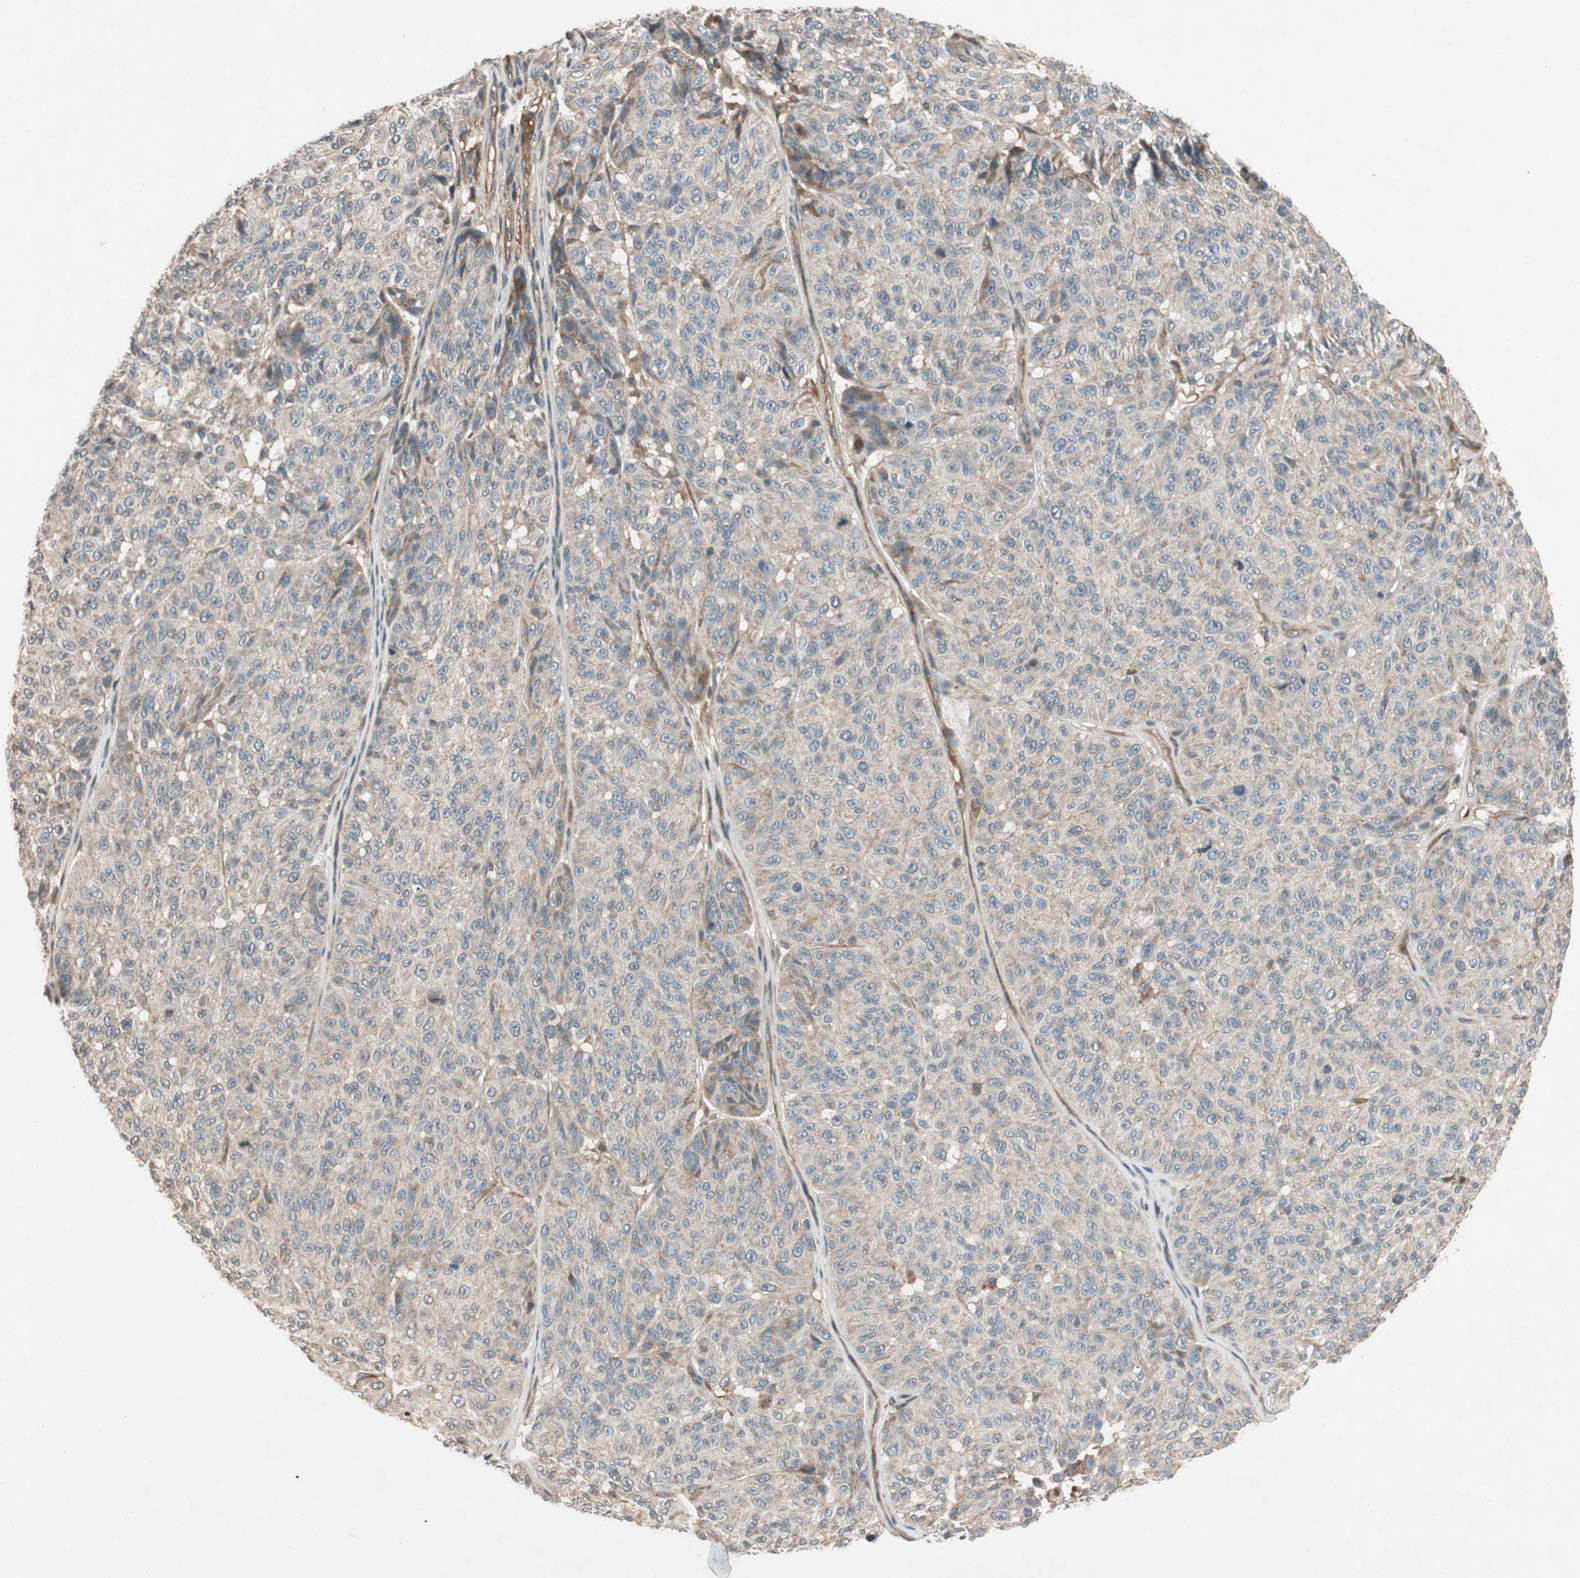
{"staining": {"intensity": "weak", "quantity": "25%-75%", "location": "cytoplasmic/membranous"}, "tissue": "melanoma", "cell_type": "Tumor cells", "image_type": "cancer", "snomed": [{"axis": "morphology", "description": "Malignant melanoma, NOS"}, {"axis": "topography", "description": "Skin"}], "caption": "An immunohistochemistry (IHC) histopathology image of neoplastic tissue is shown. Protein staining in brown labels weak cytoplasmic/membranous positivity in malignant melanoma within tumor cells.", "gene": "GCLM", "patient": {"sex": "female", "age": 46}}